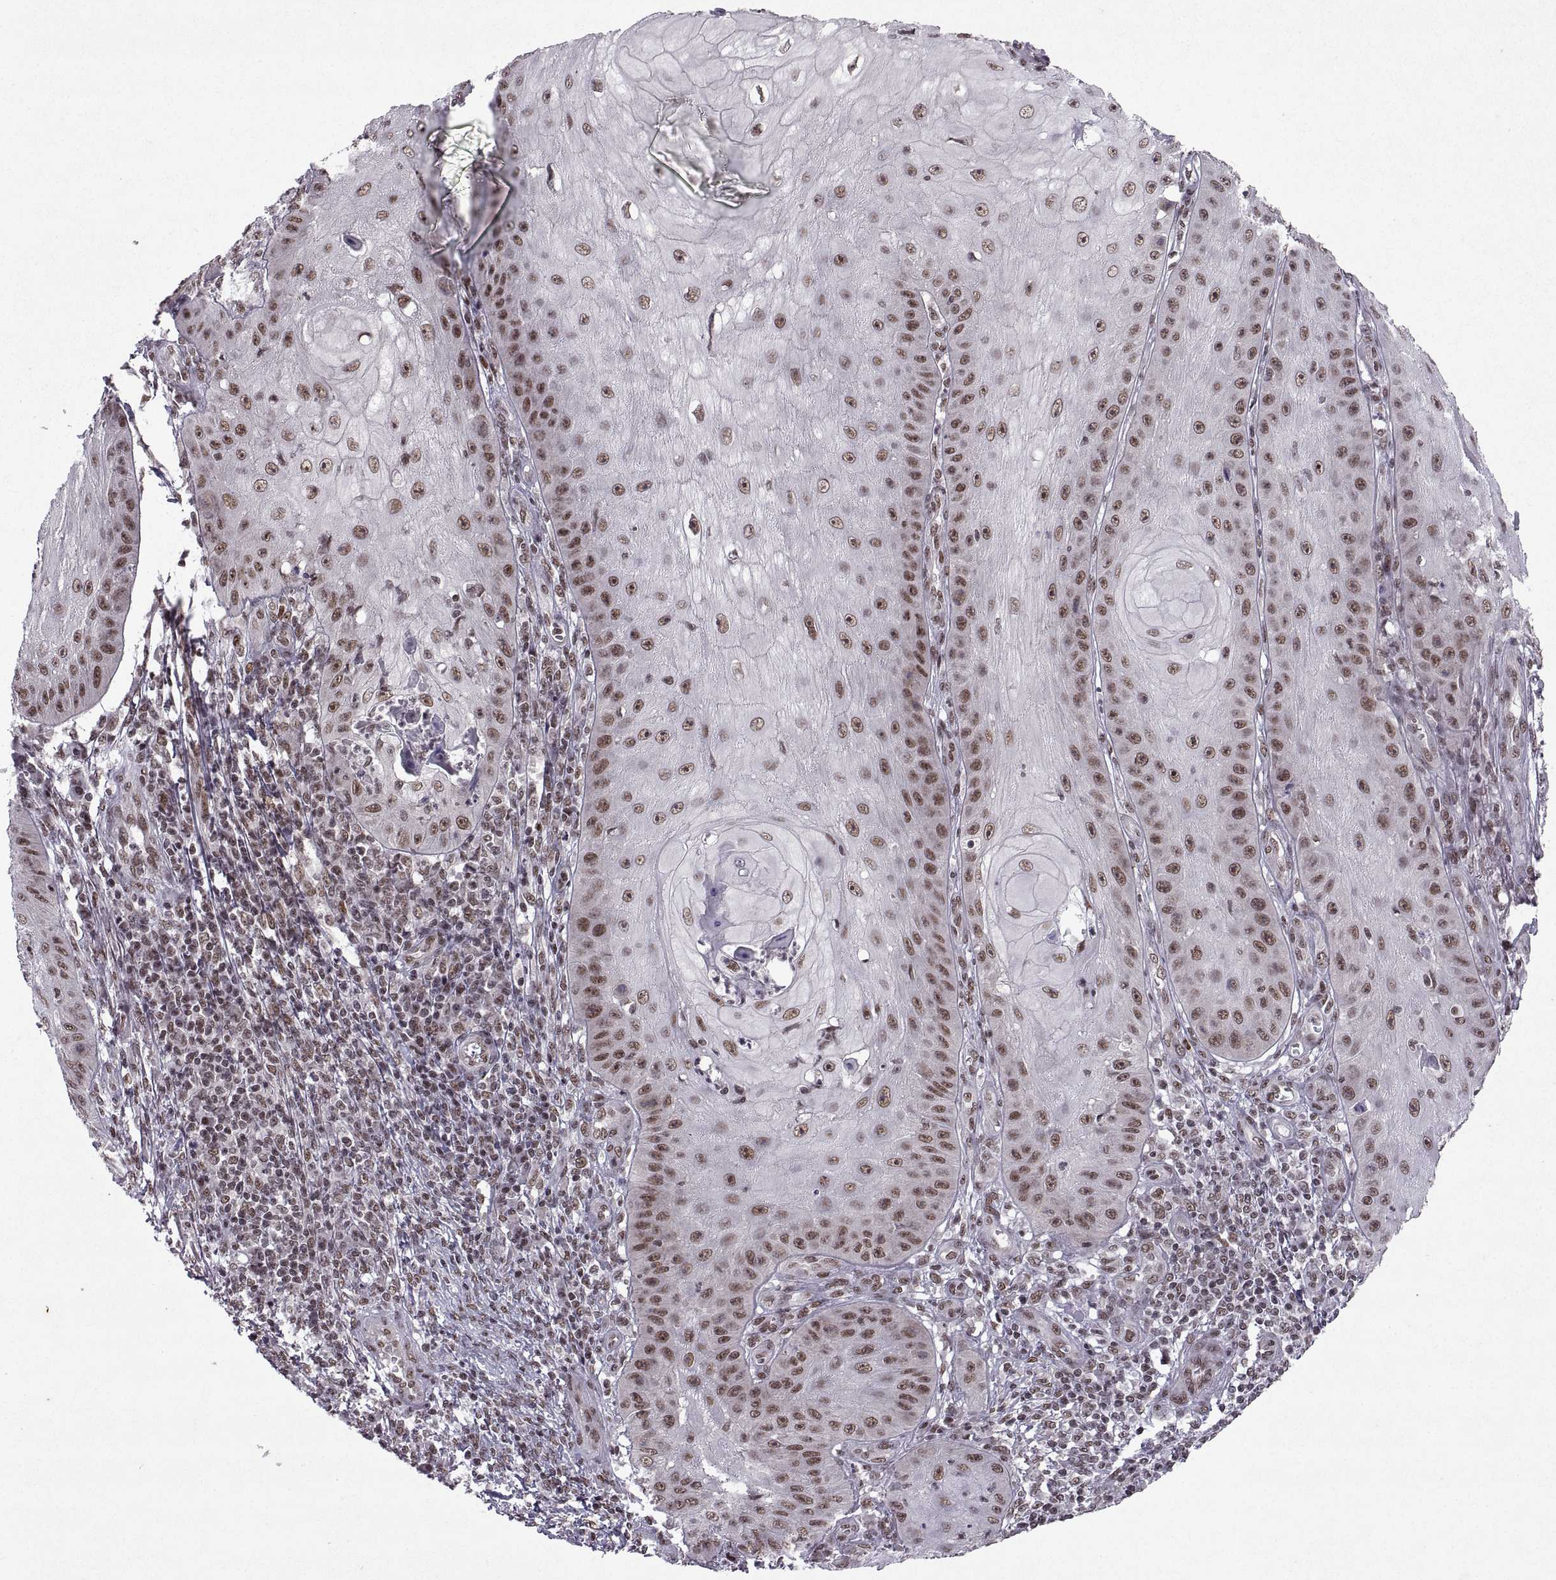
{"staining": {"intensity": "moderate", "quantity": "25%-75%", "location": "nuclear"}, "tissue": "skin cancer", "cell_type": "Tumor cells", "image_type": "cancer", "snomed": [{"axis": "morphology", "description": "Squamous cell carcinoma, NOS"}, {"axis": "topography", "description": "Skin"}], "caption": "A photomicrograph showing moderate nuclear expression in about 25%-75% of tumor cells in skin cancer, as visualized by brown immunohistochemical staining.", "gene": "MT1E", "patient": {"sex": "male", "age": 70}}